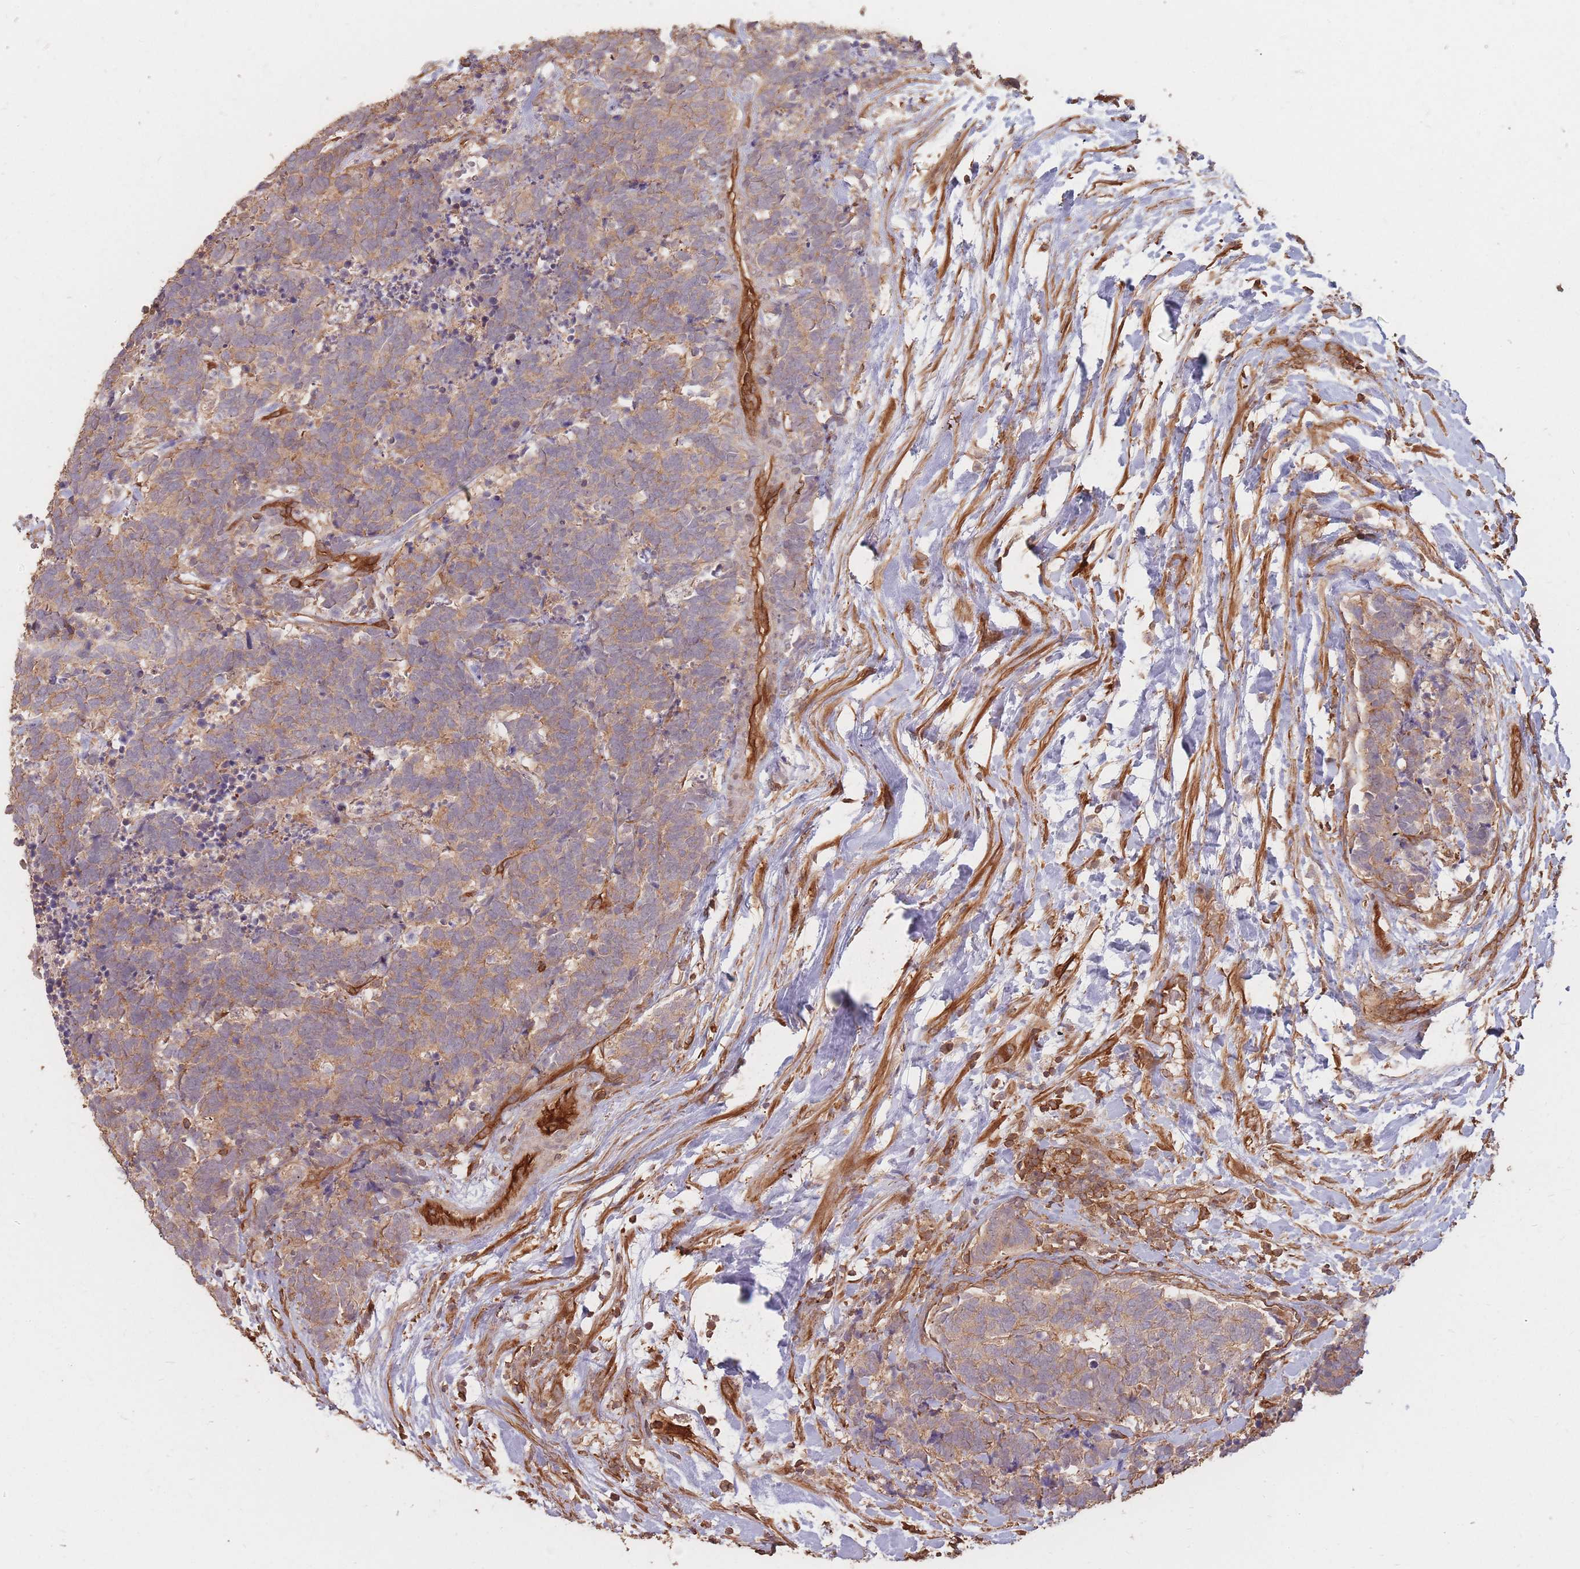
{"staining": {"intensity": "moderate", "quantity": ">75%", "location": "cytoplasmic/membranous"}, "tissue": "carcinoid", "cell_type": "Tumor cells", "image_type": "cancer", "snomed": [{"axis": "morphology", "description": "Carcinoma, NOS"}, {"axis": "morphology", "description": "Carcinoid, malignant, NOS"}, {"axis": "topography", "description": "Prostate"}], "caption": "Protein expression by IHC exhibits moderate cytoplasmic/membranous staining in about >75% of tumor cells in carcinoid (malignant).", "gene": "PLS3", "patient": {"sex": "male", "age": 57}}